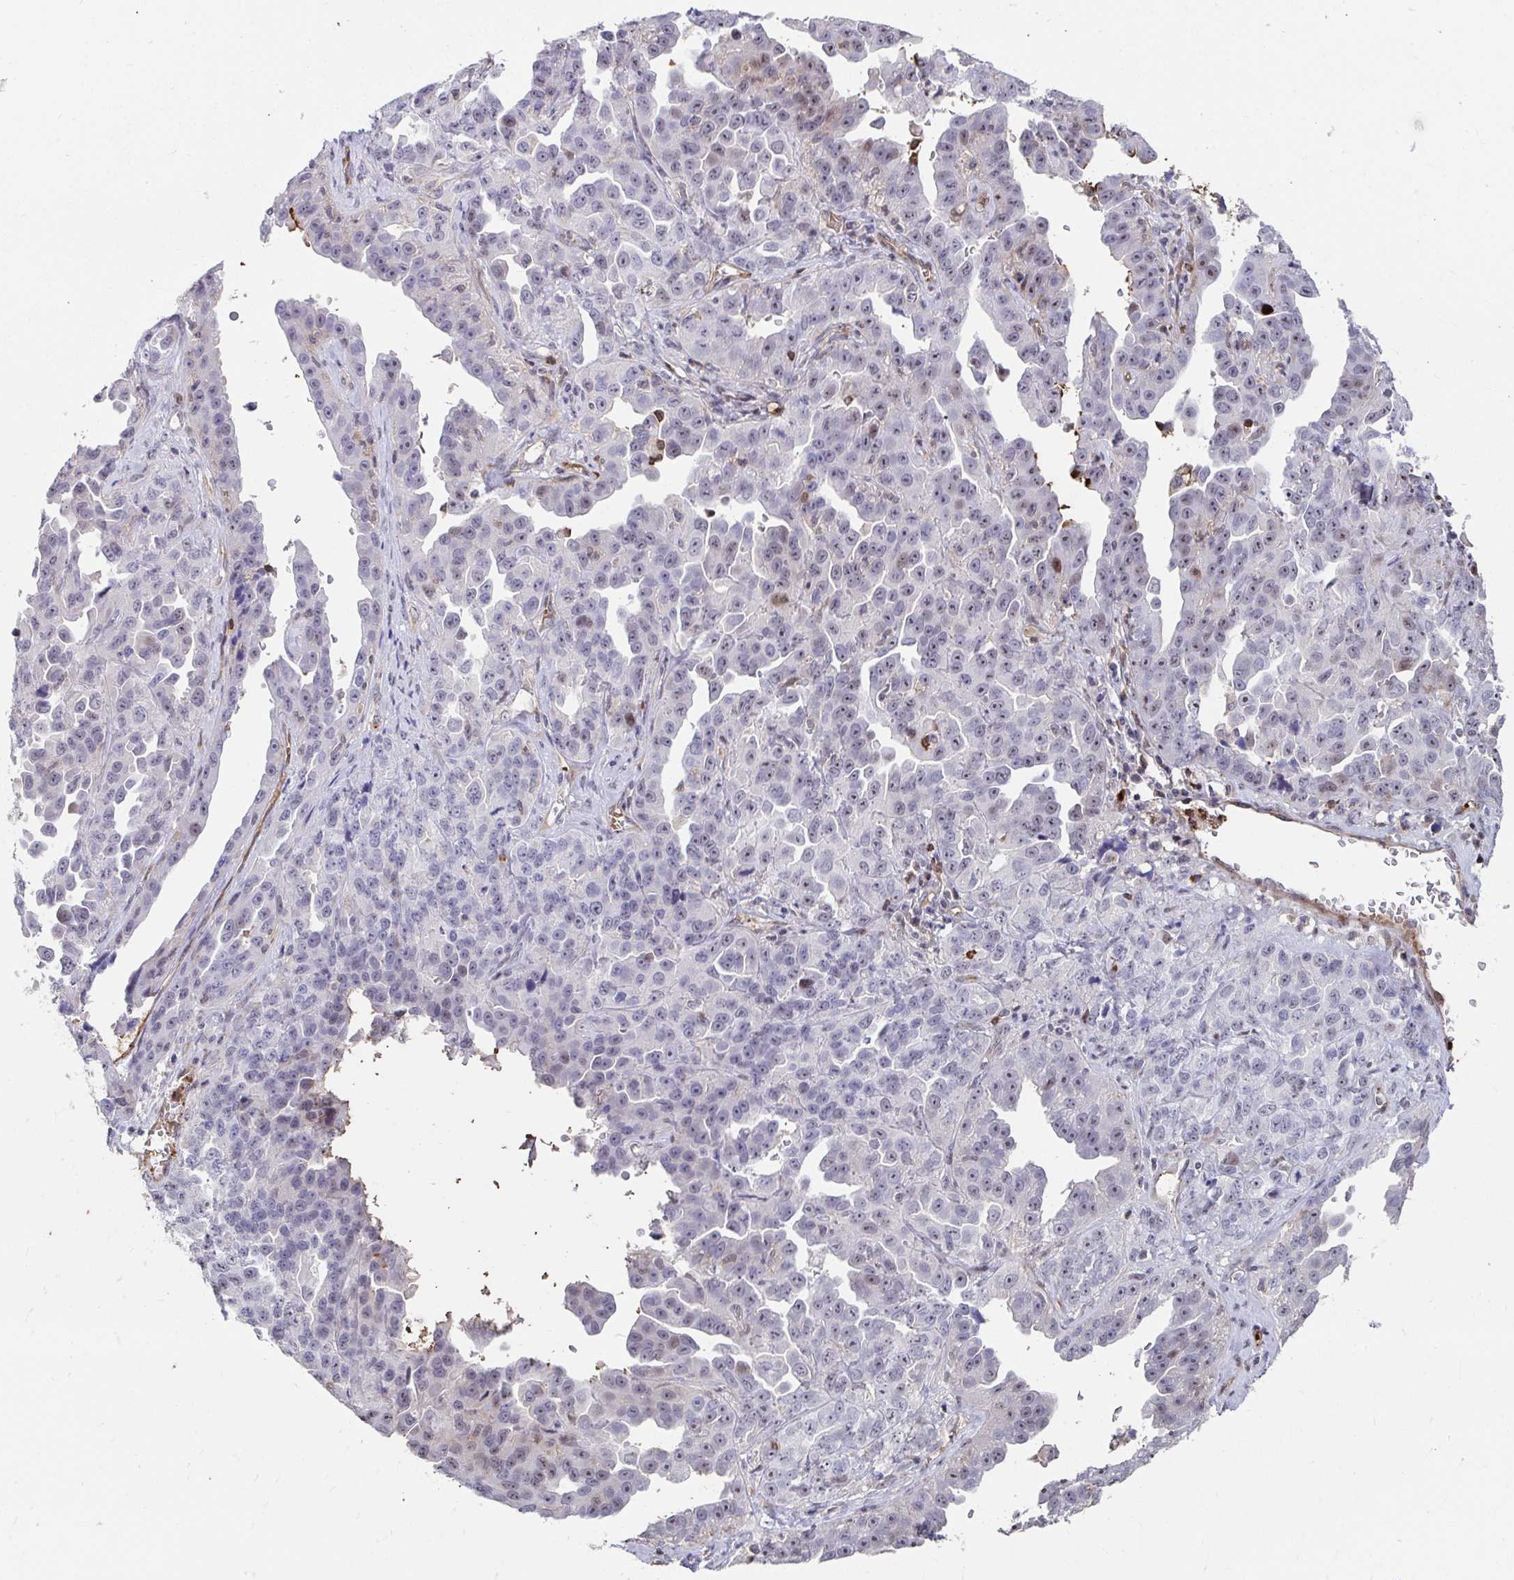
{"staining": {"intensity": "weak", "quantity": "25%-75%", "location": "nuclear"}, "tissue": "ovarian cancer", "cell_type": "Tumor cells", "image_type": "cancer", "snomed": [{"axis": "morphology", "description": "Cystadenocarcinoma, serous, NOS"}, {"axis": "topography", "description": "Ovary"}], "caption": "A brown stain labels weak nuclear staining of a protein in serous cystadenocarcinoma (ovarian) tumor cells.", "gene": "FOXN3", "patient": {"sex": "female", "age": 75}}